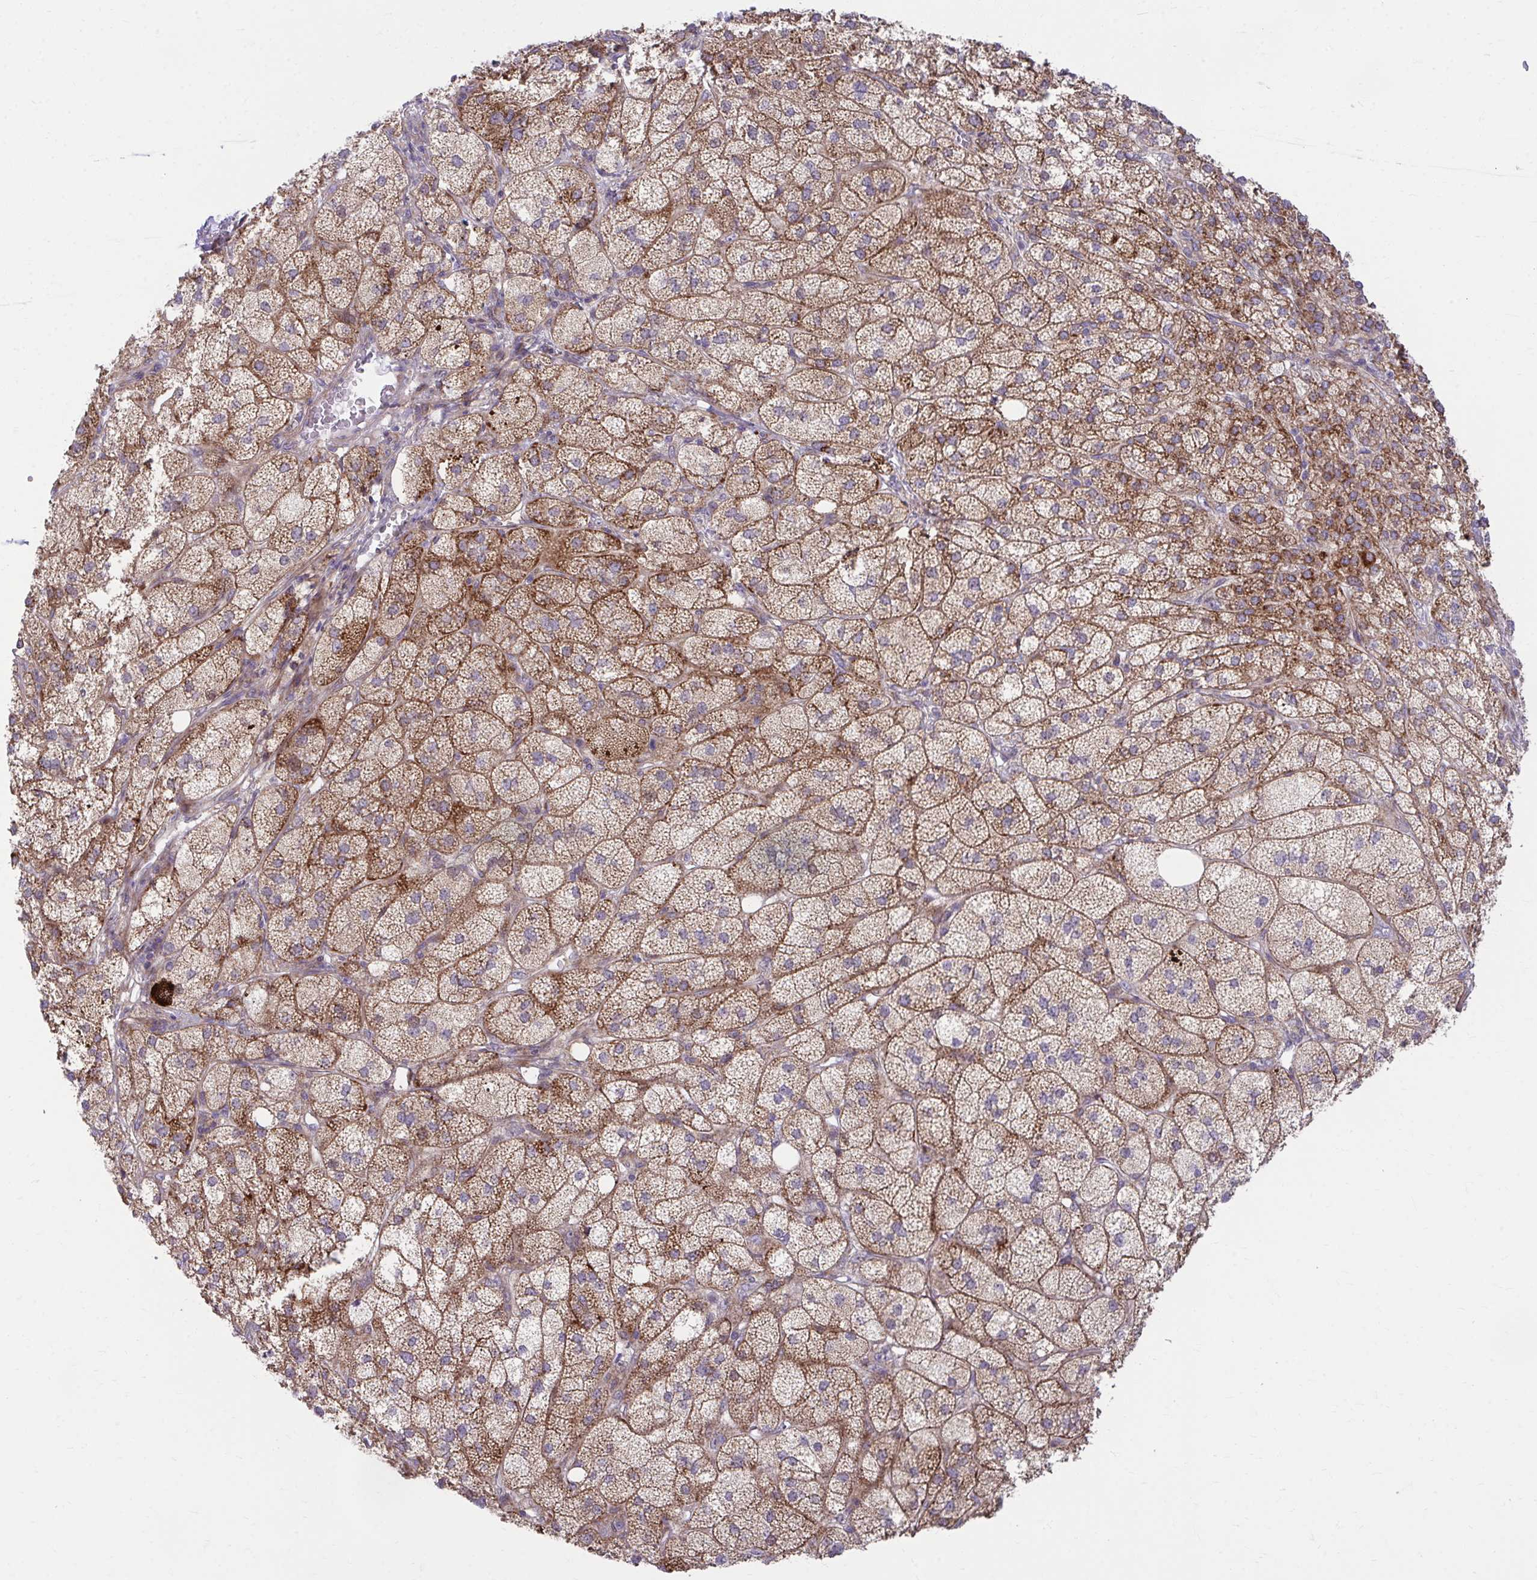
{"staining": {"intensity": "strong", "quantity": ">75%", "location": "cytoplasmic/membranous"}, "tissue": "adrenal gland", "cell_type": "Glandular cells", "image_type": "normal", "snomed": [{"axis": "morphology", "description": "Normal tissue, NOS"}, {"axis": "topography", "description": "Adrenal gland"}], "caption": "Immunohistochemistry (IHC) histopathology image of normal adrenal gland: human adrenal gland stained using immunohistochemistry (IHC) exhibits high levels of strong protein expression localized specifically in the cytoplasmic/membranous of glandular cells, appearing as a cytoplasmic/membranous brown color.", "gene": "C16orf54", "patient": {"sex": "female", "age": 60}}